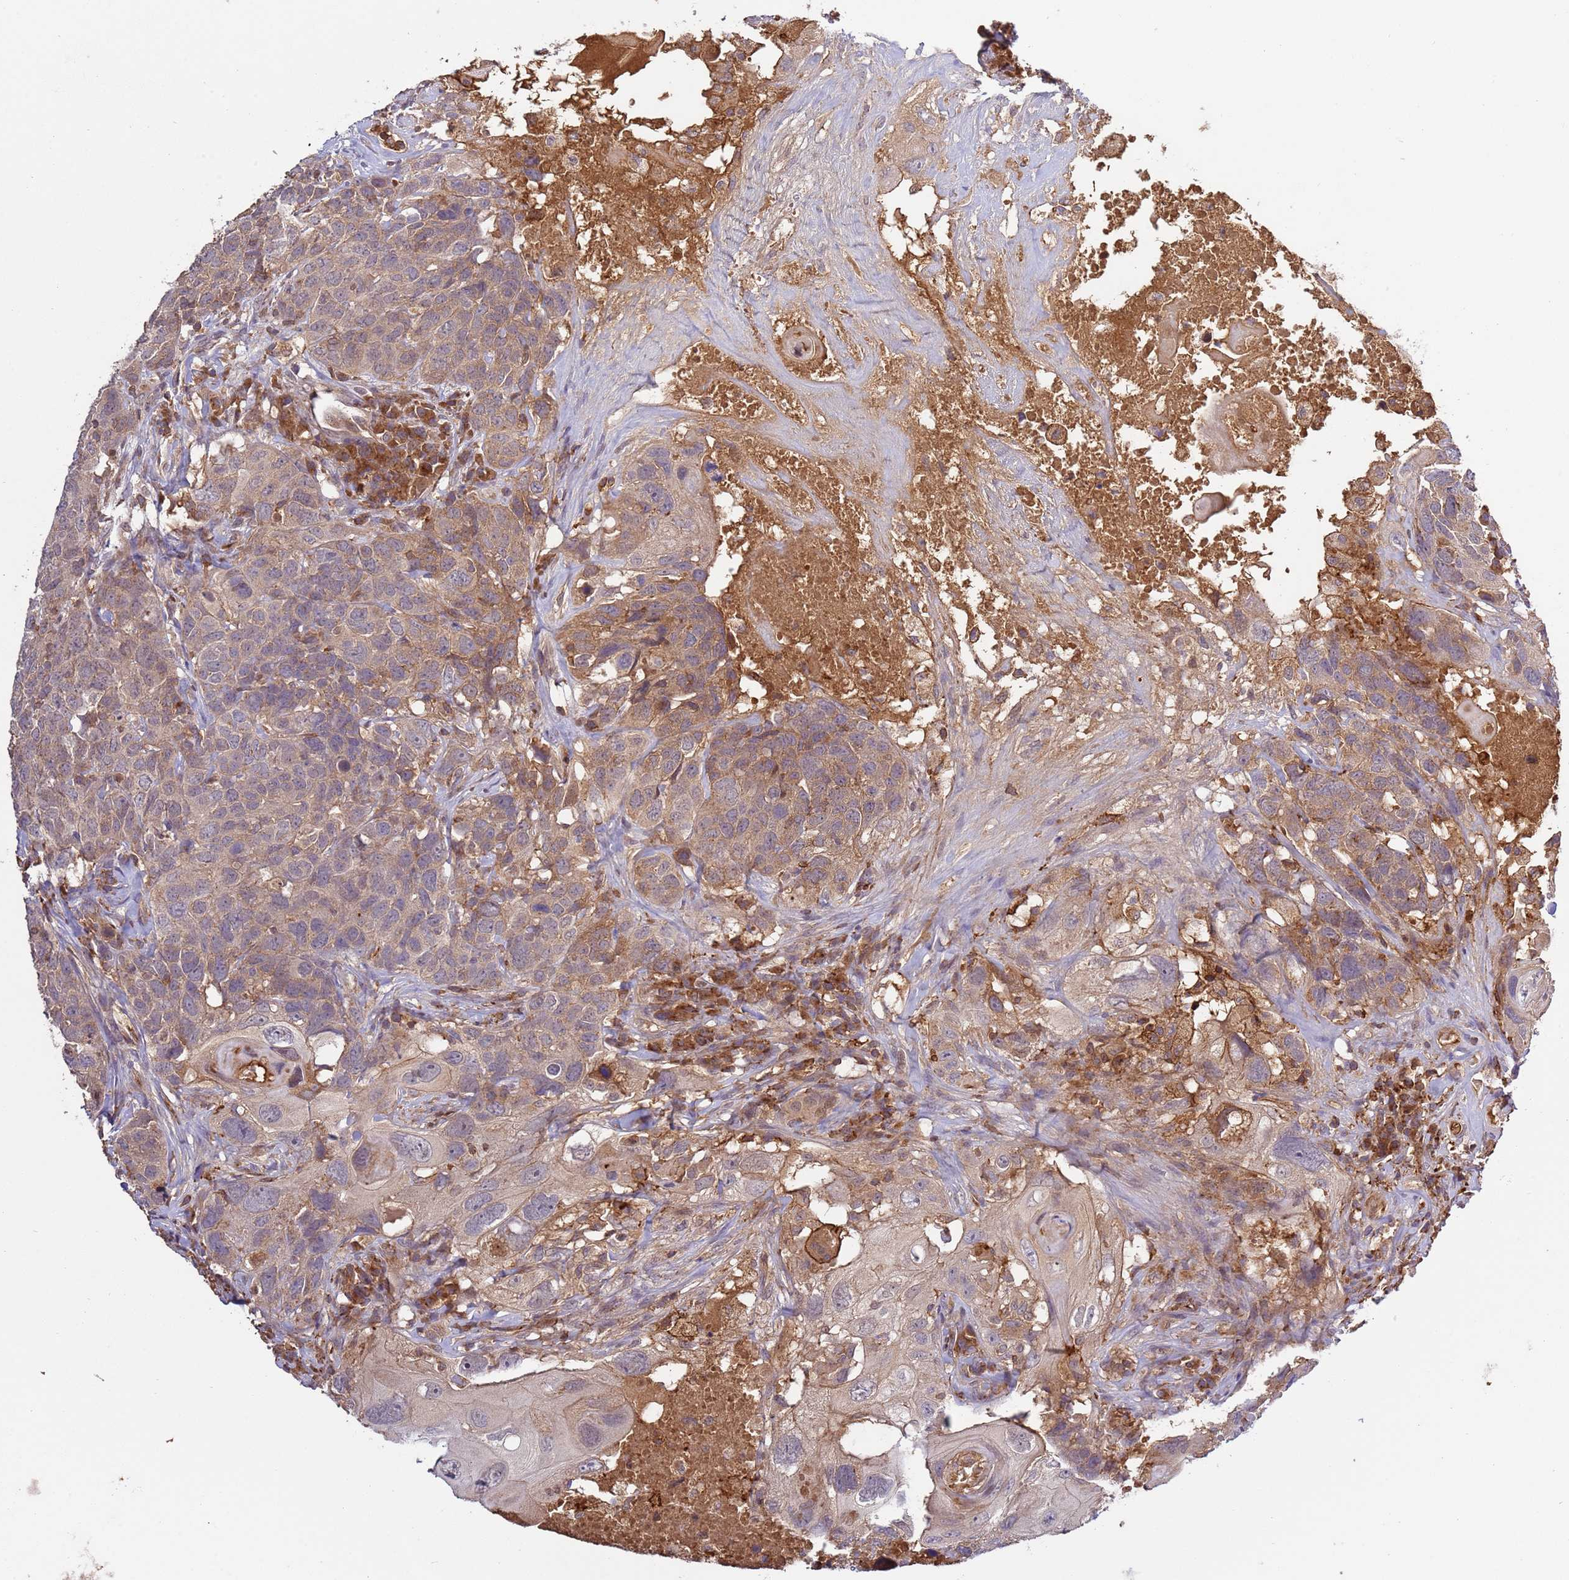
{"staining": {"intensity": "weak", "quantity": "25%-75%", "location": "cytoplasmic/membranous"}, "tissue": "head and neck cancer", "cell_type": "Tumor cells", "image_type": "cancer", "snomed": [{"axis": "morphology", "description": "Squamous cell carcinoma, NOS"}, {"axis": "topography", "description": "Head-Neck"}], "caption": "Approximately 25%-75% of tumor cells in human squamous cell carcinoma (head and neck) show weak cytoplasmic/membranous protein expression as visualized by brown immunohistochemical staining.", "gene": "ZNF624", "patient": {"sex": "male", "age": 66}}